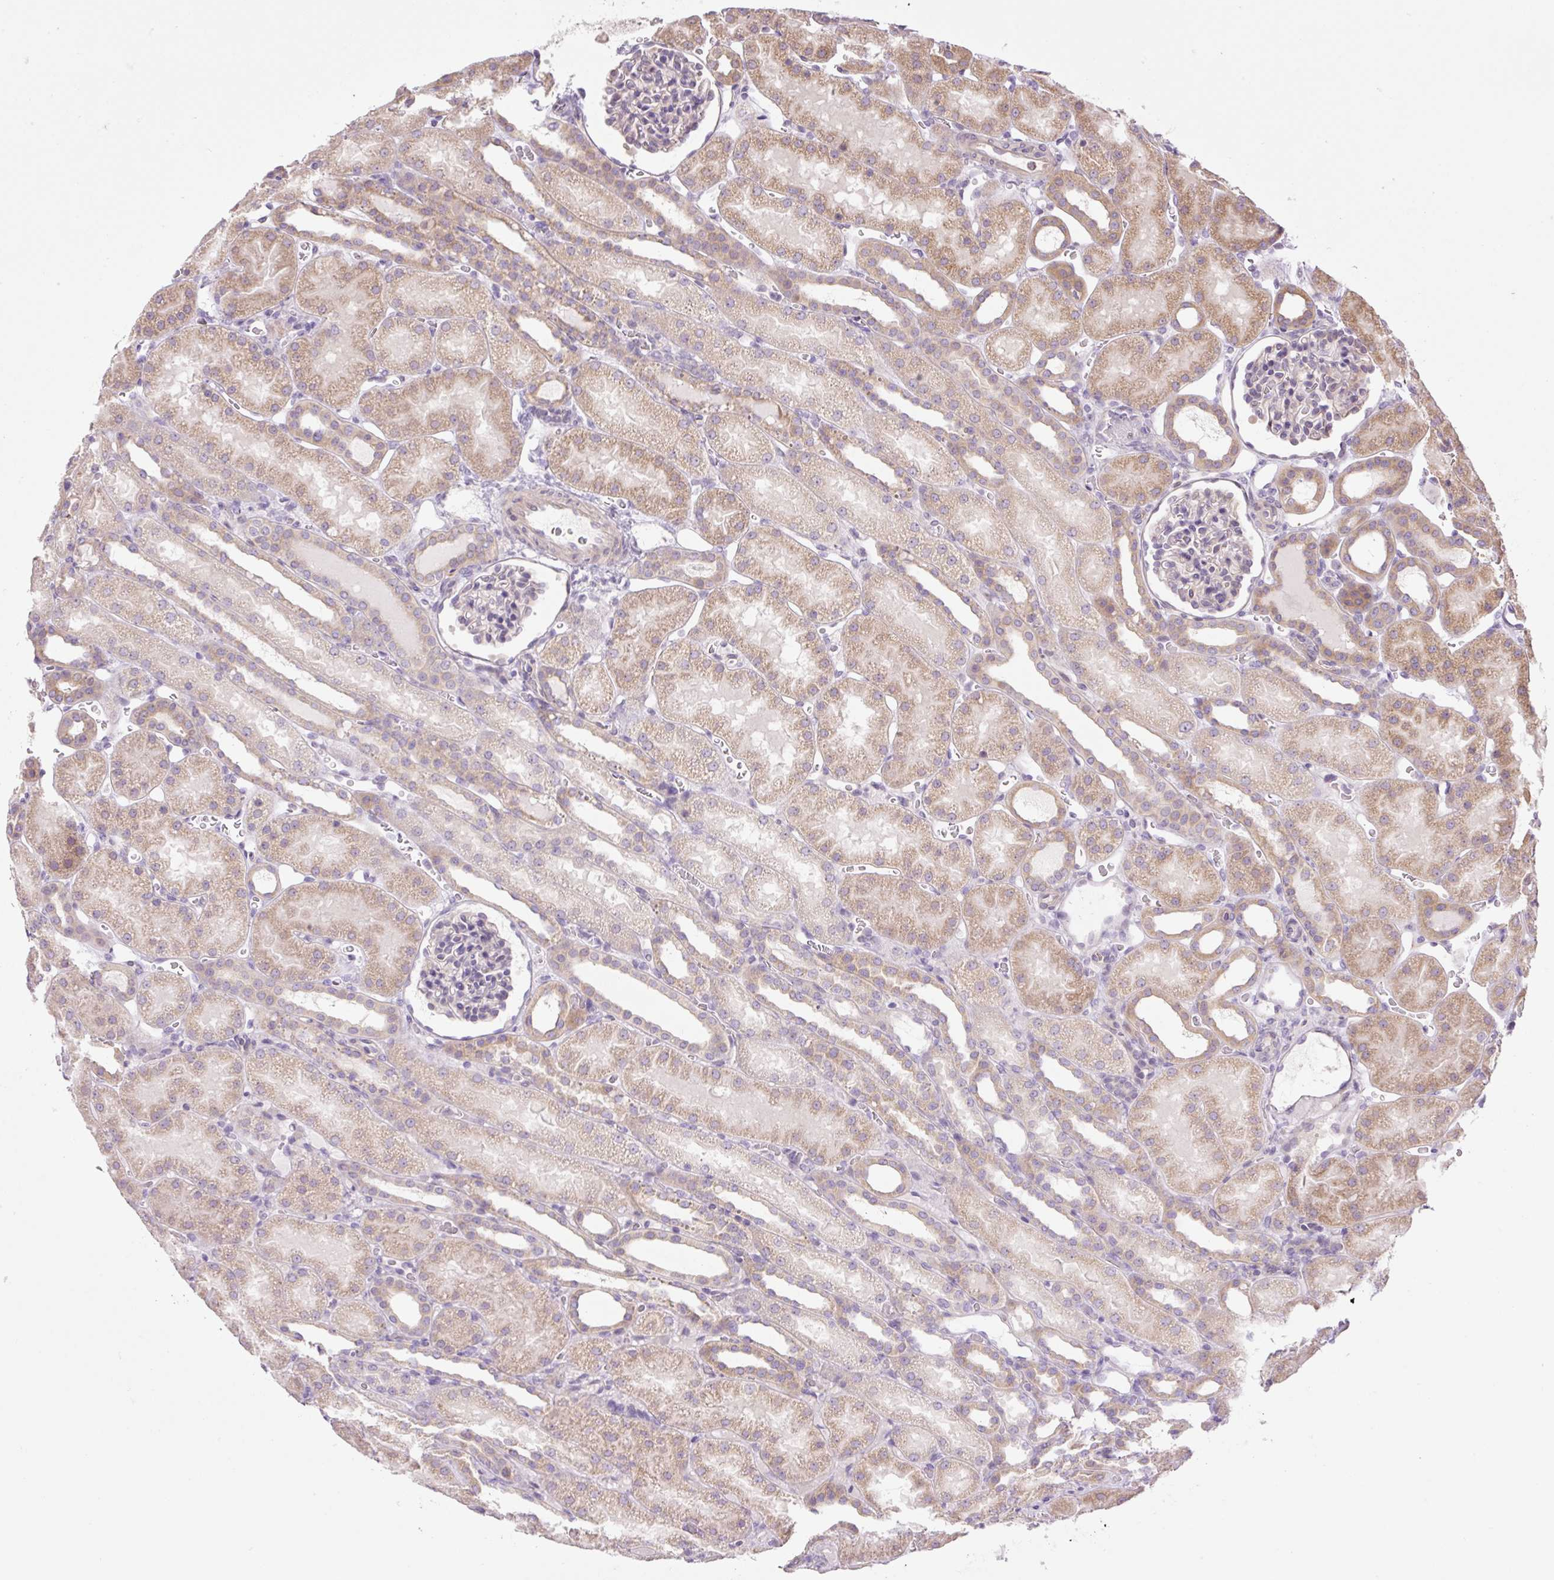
{"staining": {"intensity": "weak", "quantity": "<25%", "location": "cytoplasmic/membranous"}, "tissue": "kidney", "cell_type": "Cells in glomeruli", "image_type": "normal", "snomed": [{"axis": "morphology", "description": "Normal tissue, NOS"}, {"axis": "topography", "description": "Kidney"}], "caption": "Benign kidney was stained to show a protein in brown. There is no significant expression in cells in glomeruli. Brightfield microscopy of IHC stained with DAB (brown) and hematoxylin (blue), captured at high magnification.", "gene": "GRID2", "patient": {"sex": "male", "age": 2}}